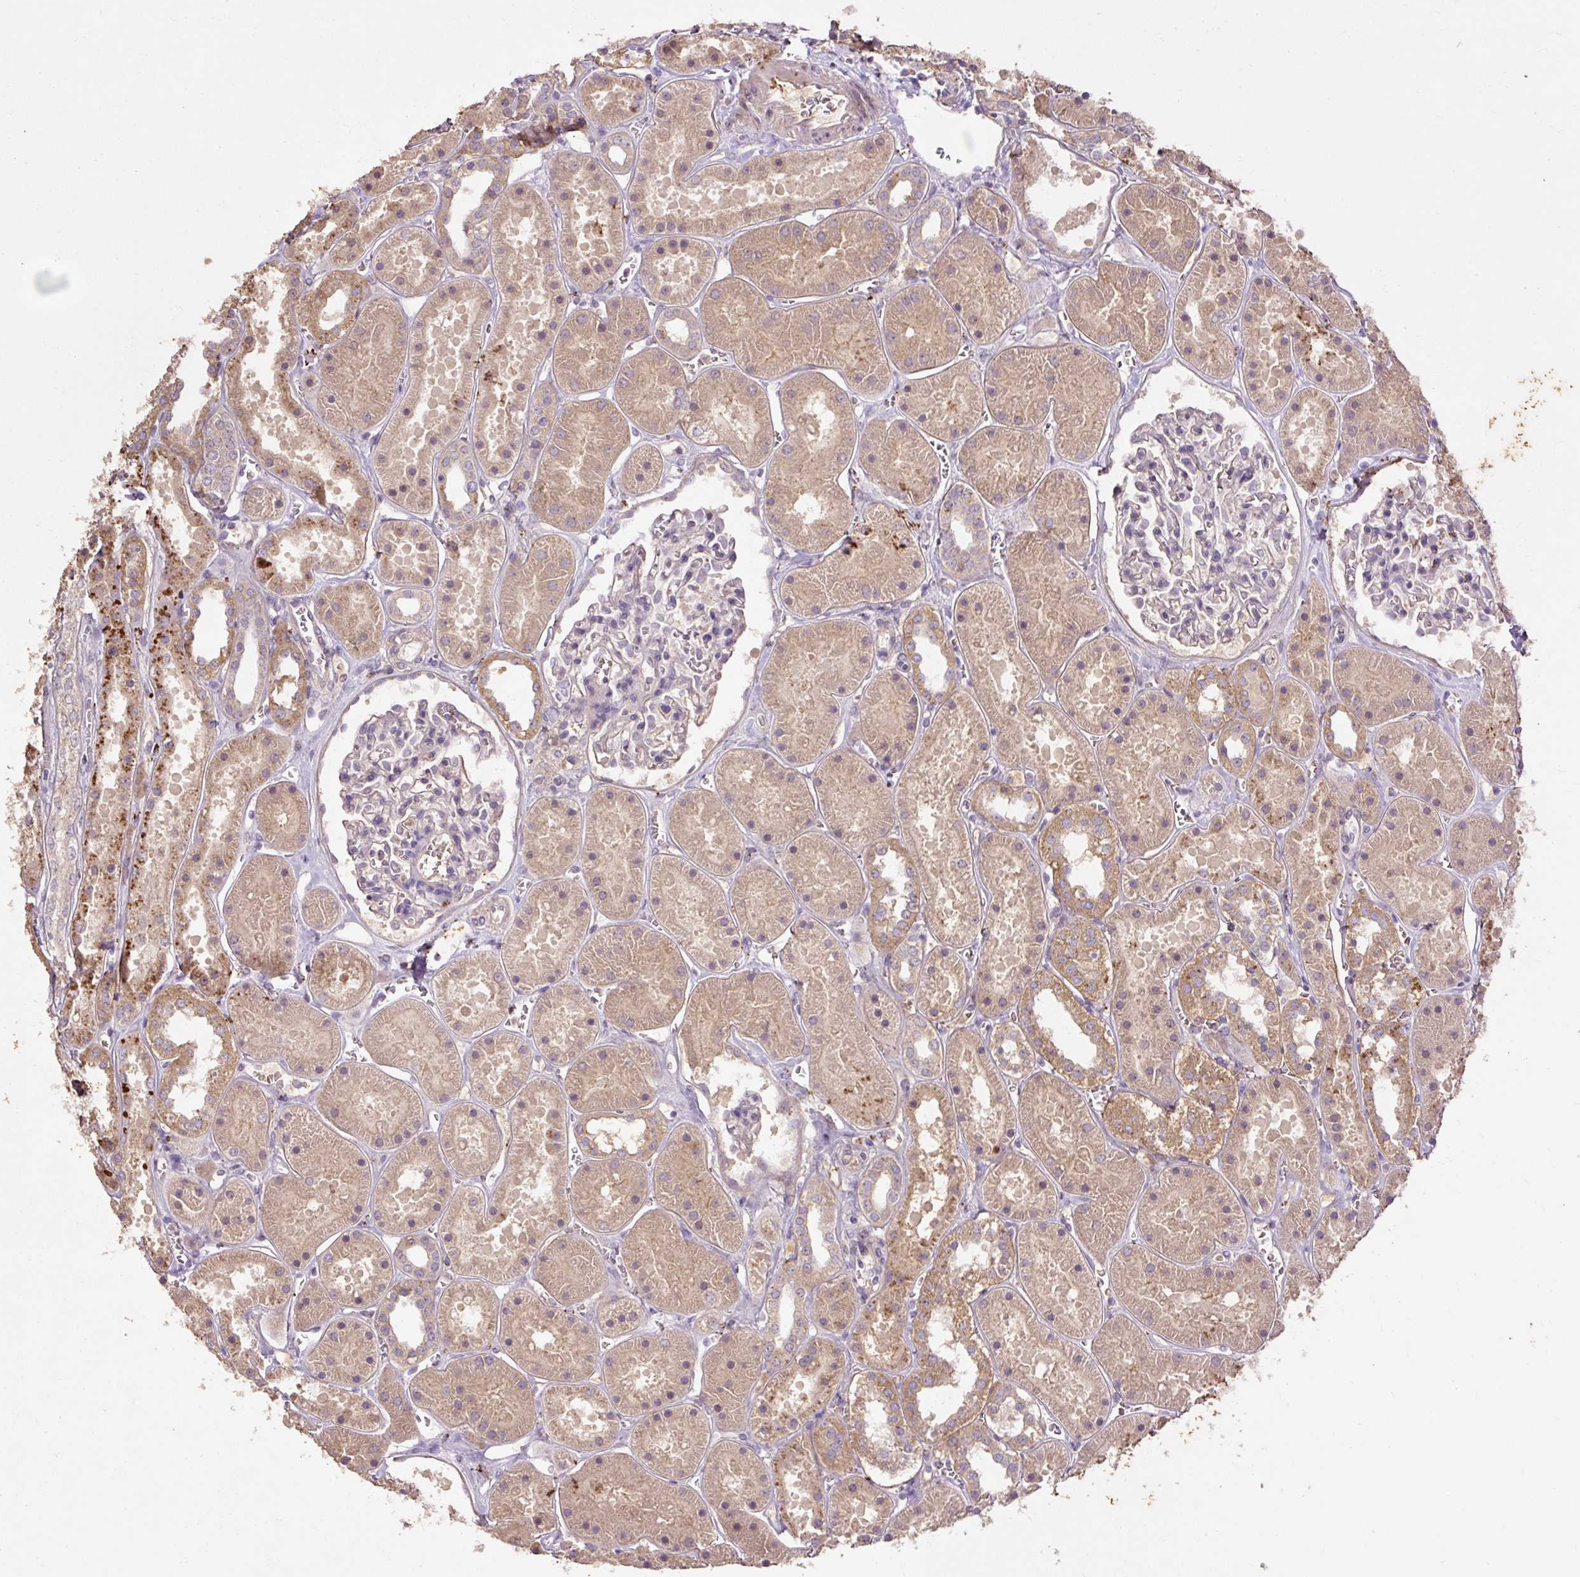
{"staining": {"intensity": "negative", "quantity": "none", "location": "none"}, "tissue": "kidney", "cell_type": "Cells in glomeruli", "image_type": "normal", "snomed": [{"axis": "morphology", "description": "Normal tissue, NOS"}, {"axis": "topography", "description": "Kidney"}], "caption": "Cells in glomeruli are negative for protein expression in benign human kidney. (DAB (3,3'-diaminobenzidine) immunohistochemistry (IHC), high magnification).", "gene": "LRTM2", "patient": {"sex": "female", "age": 41}}